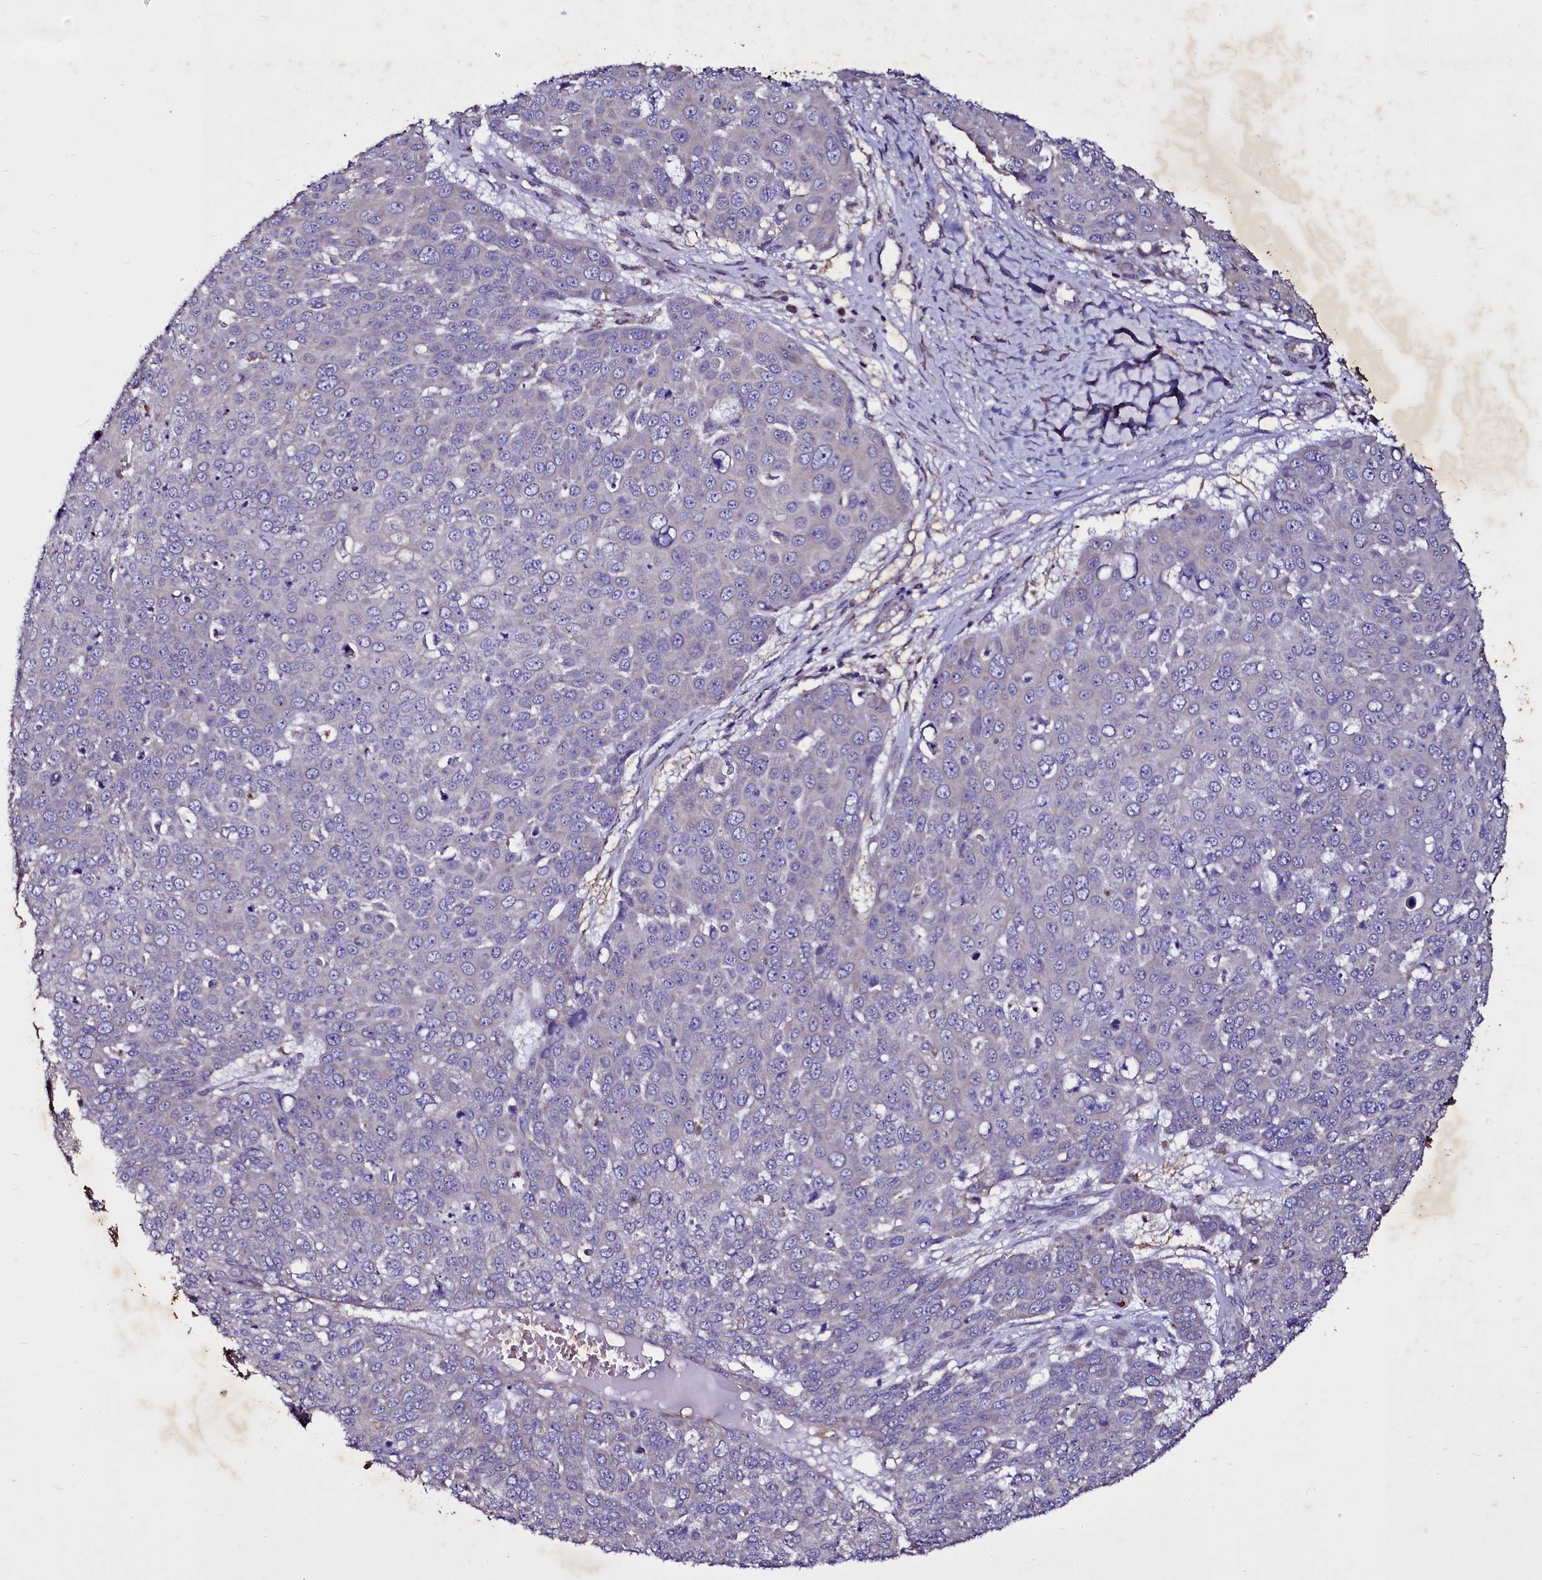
{"staining": {"intensity": "negative", "quantity": "none", "location": "none"}, "tissue": "skin cancer", "cell_type": "Tumor cells", "image_type": "cancer", "snomed": [{"axis": "morphology", "description": "Squamous cell carcinoma, NOS"}, {"axis": "topography", "description": "Skin"}], "caption": "Skin cancer (squamous cell carcinoma) stained for a protein using immunohistochemistry demonstrates no staining tumor cells.", "gene": "SELENOT", "patient": {"sex": "male", "age": 71}}